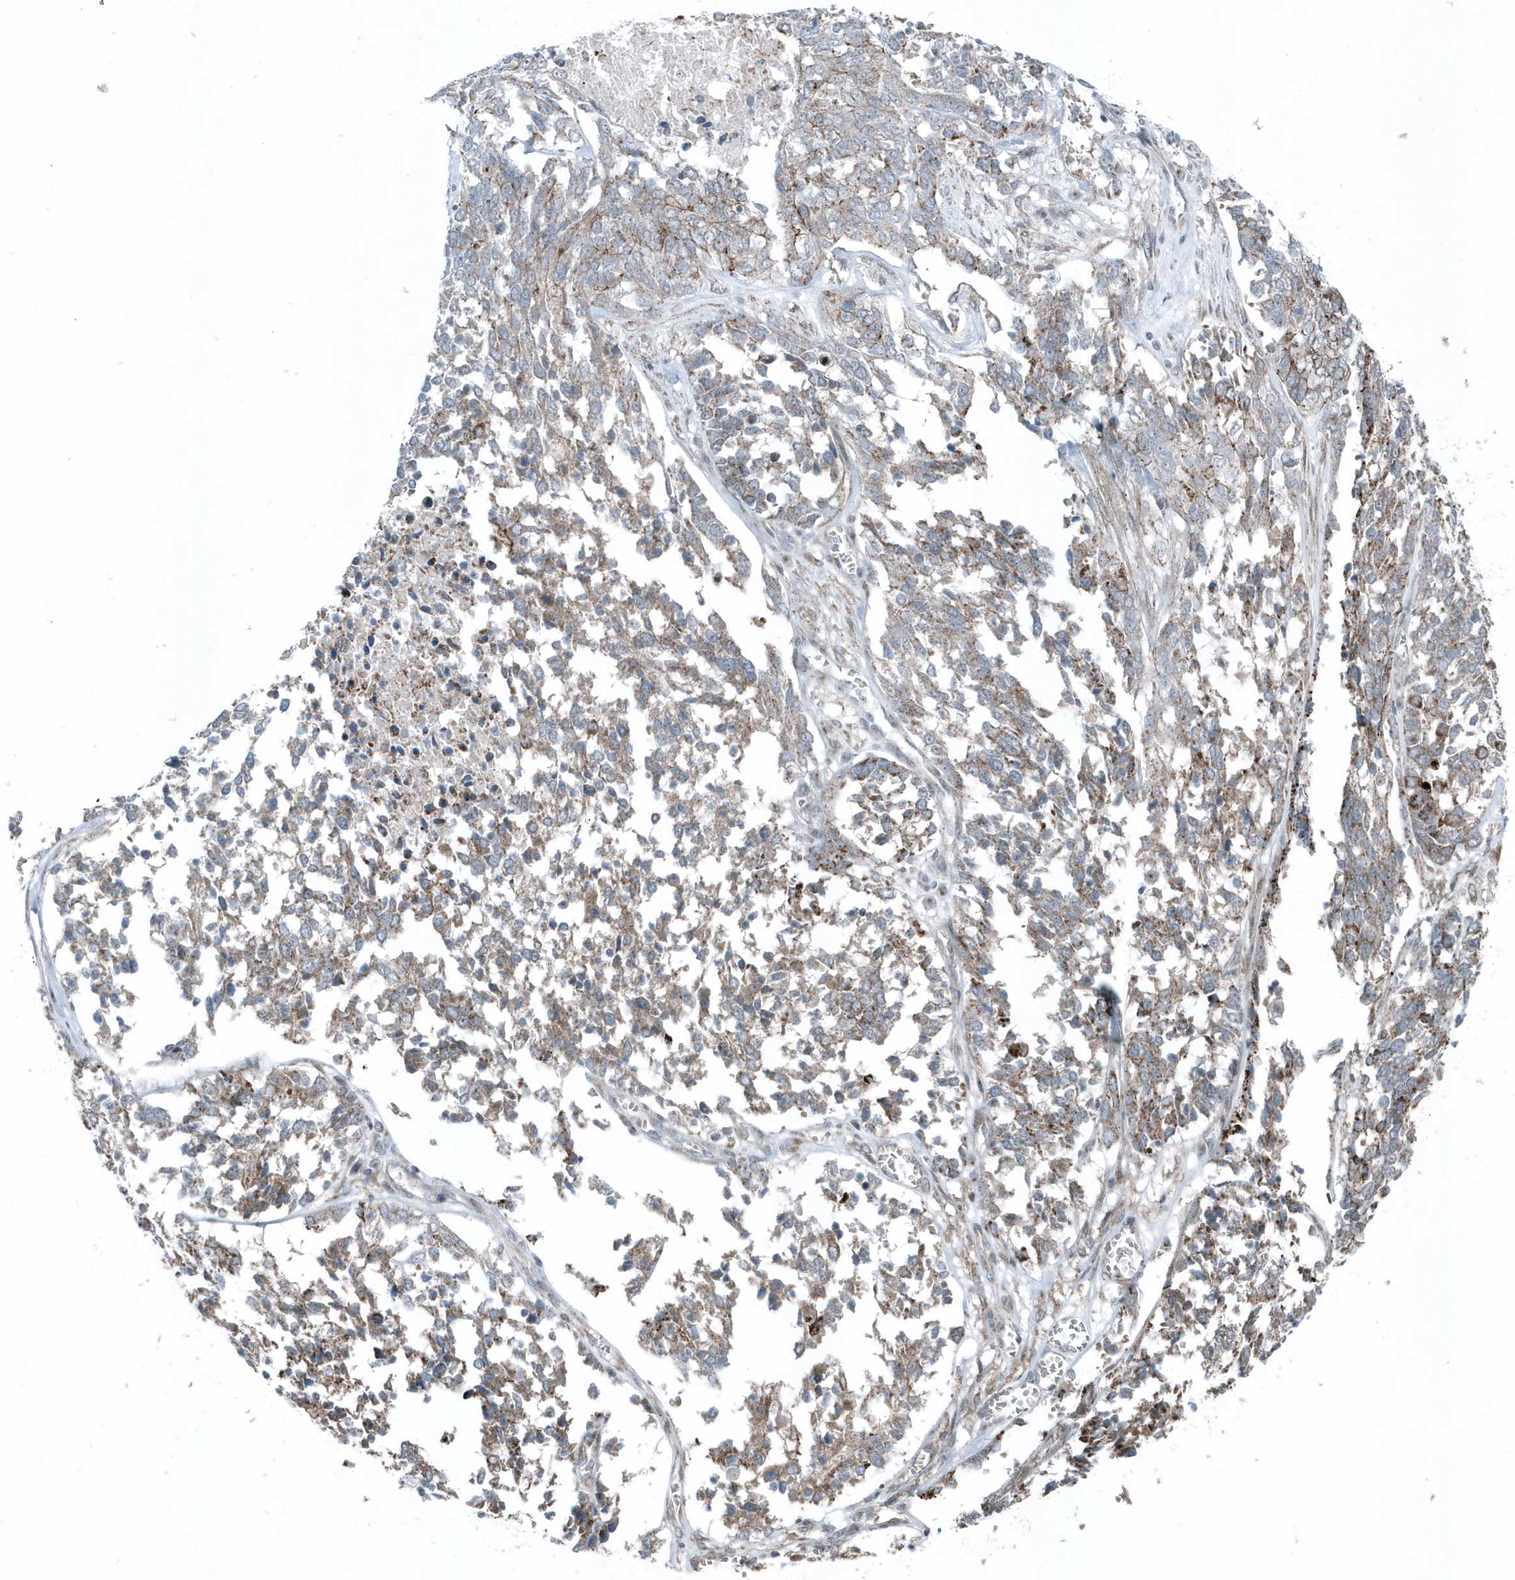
{"staining": {"intensity": "moderate", "quantity": "25%-75%", "location": "cytoplasmic/membranous"}, "tissue": "ovarian cancer", "cell_type": "Tumor cells", "image_type": "cancer", "snomed": [{"axis": "morphology", "description": "Cystadenocarcinoma, serous, NOS"}, {"axis": "topography", "description": "Ovary"}], "caption": "There is medium levels of moderate cytoplasmic/membranous positivity in tumor cells of ovarian cancer, as demonstrated by immunohistochemical staining (brown color).", "gene": "GCC2", "patient": {"sex": "female", "age": 44}}